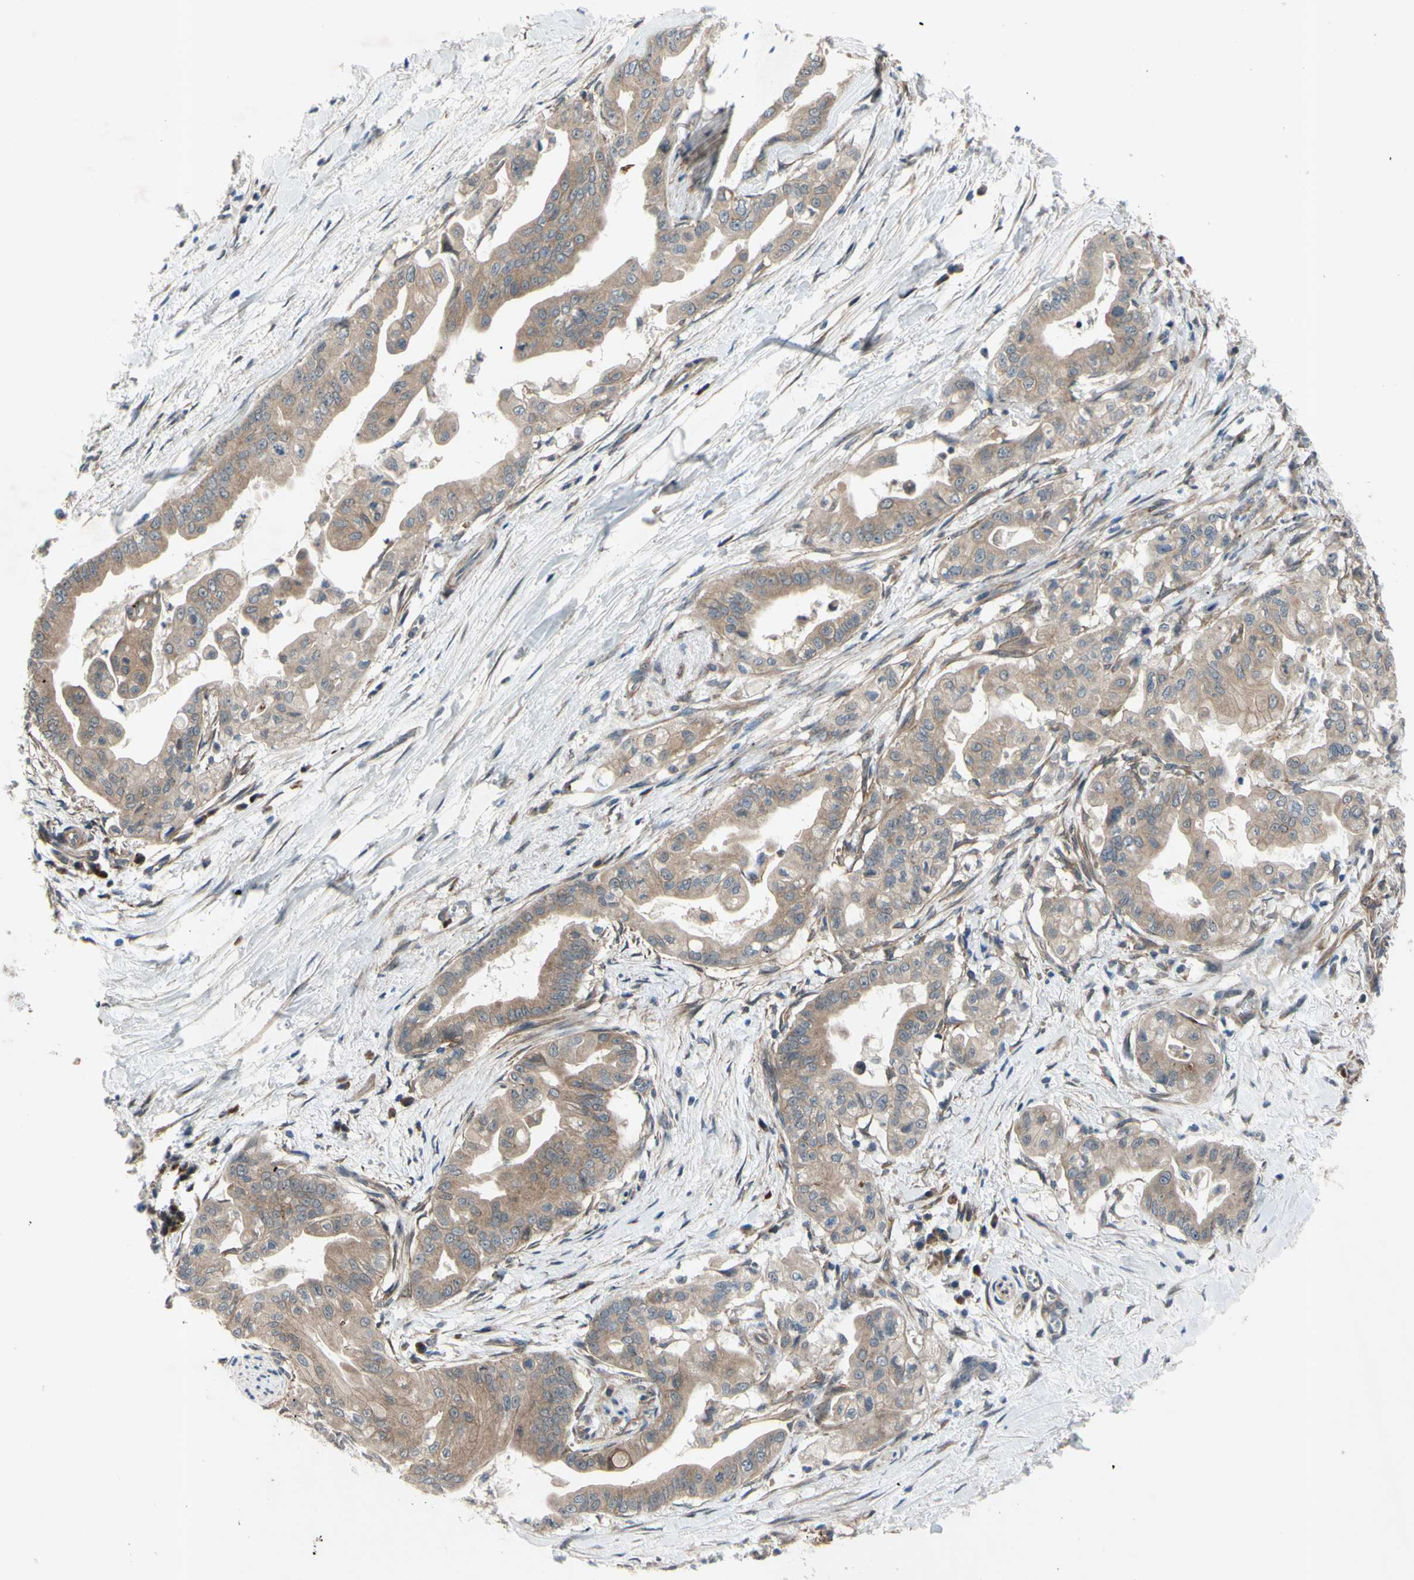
{"staining": {"intensity": "weak", "quantity": ">75%", "location": "cytoplasmic/membranous"}, "tissue": "pancreatic cancer", "cell_type": "Tumor cells", "image_type": "cancer", "snomed": [{"axis": "morphology", "description": "Adenocarcinoma, NOS"}, {"axis": "topography", "description": "Pancreas"}], "caption": "Protein analysis of adenocarcinoma (pancreatic) tissue demonstrates weak cytoplasmic/membranous positivity in approximately >75% of tumor cells. (brown staining indicates protein expression, while blue staining denotes nuclei).", "gene": "SVIL", "patient": {"sex": "female", "age": 75}}